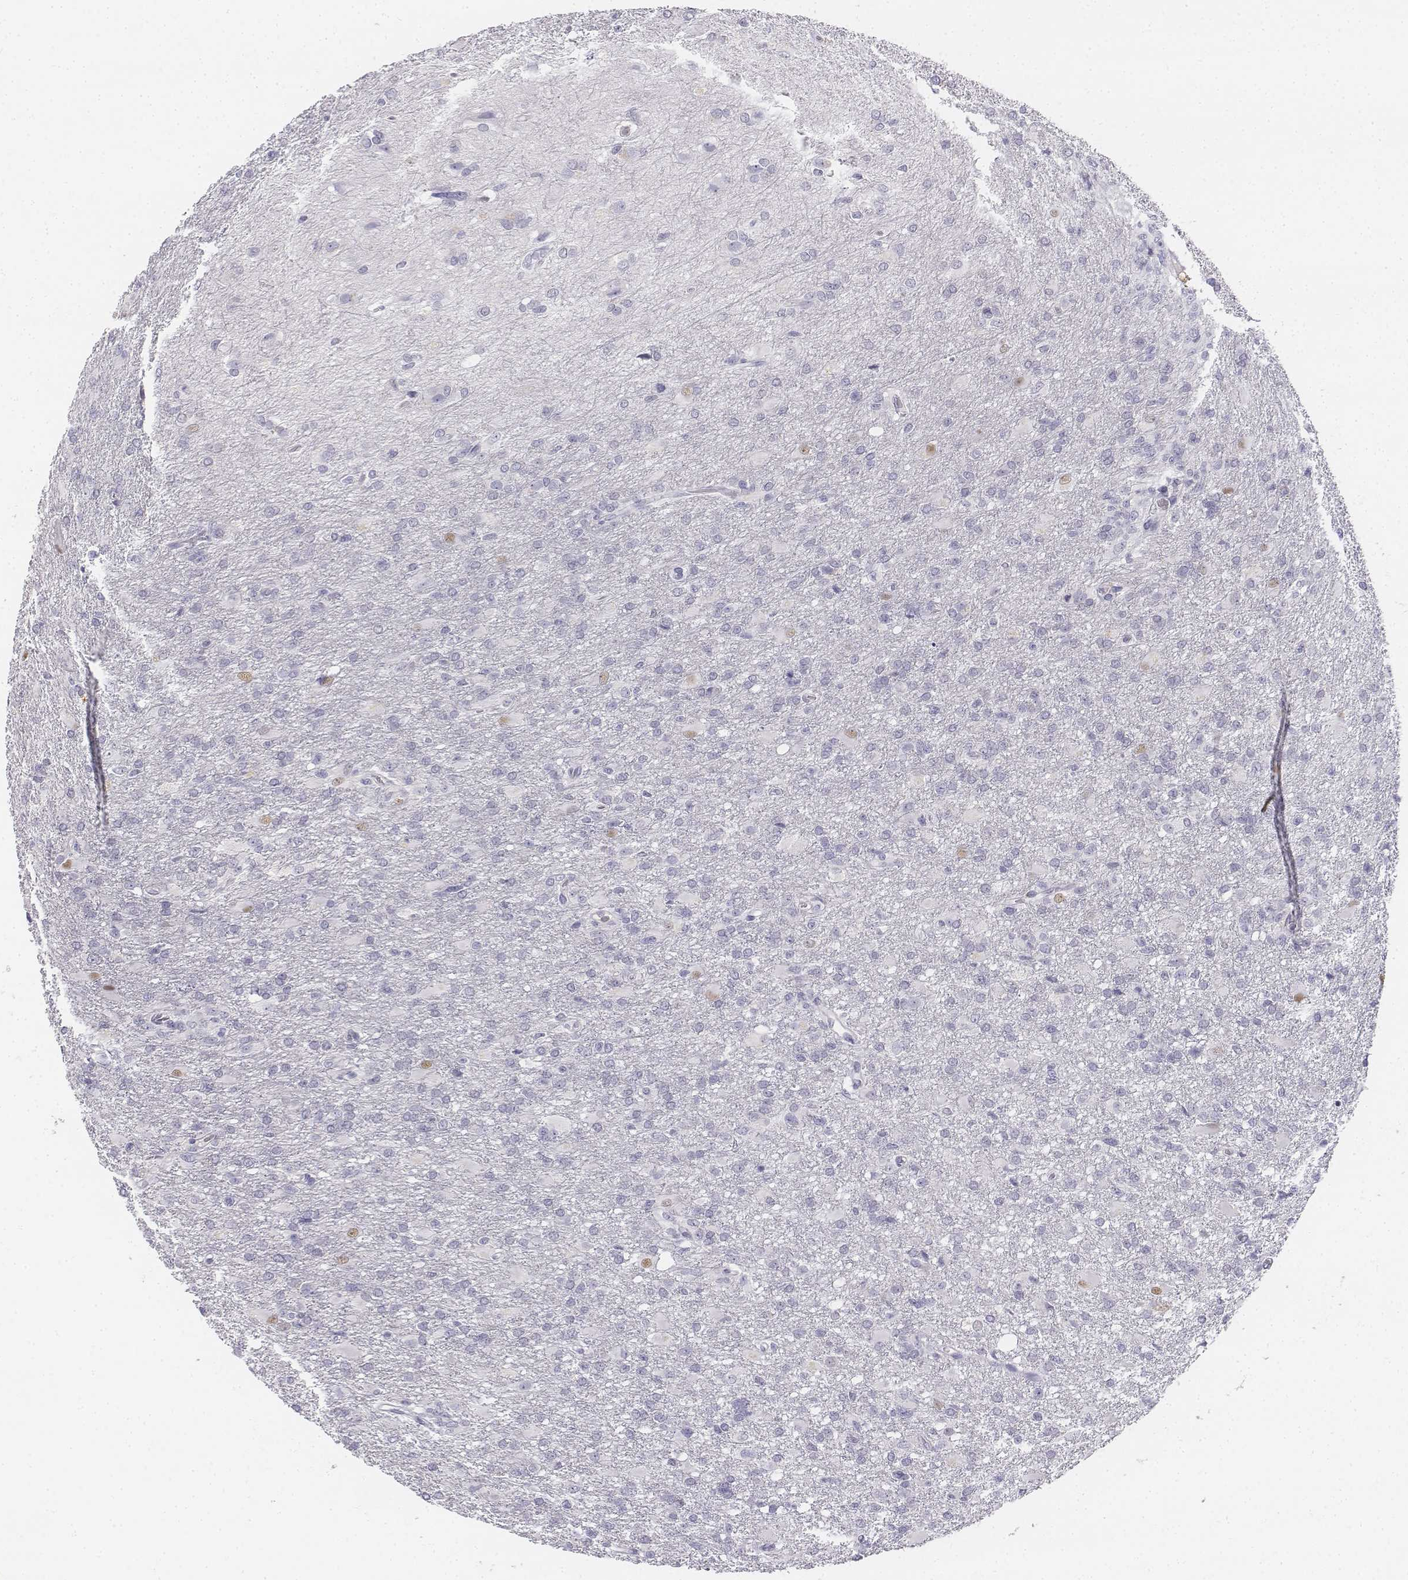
{"staining": {"intensity": "negative", "quantity": "none", "location": "none"}, "tissue": "glioma", "cell_type": "Tumor cells", "image_type": "cancer", "snomed": [{"axis": "morphology", "description": "Glioma, malignant, High grade"}, {"axis": "topography", "description": "Brain"}], "caption": "This is an immunohistochemistry micrograph of human malignant glioma (high-grade). There is no staining in tumor cells.", "gene": "UCN2", "patient": {"sex": "male", "age": 68}}